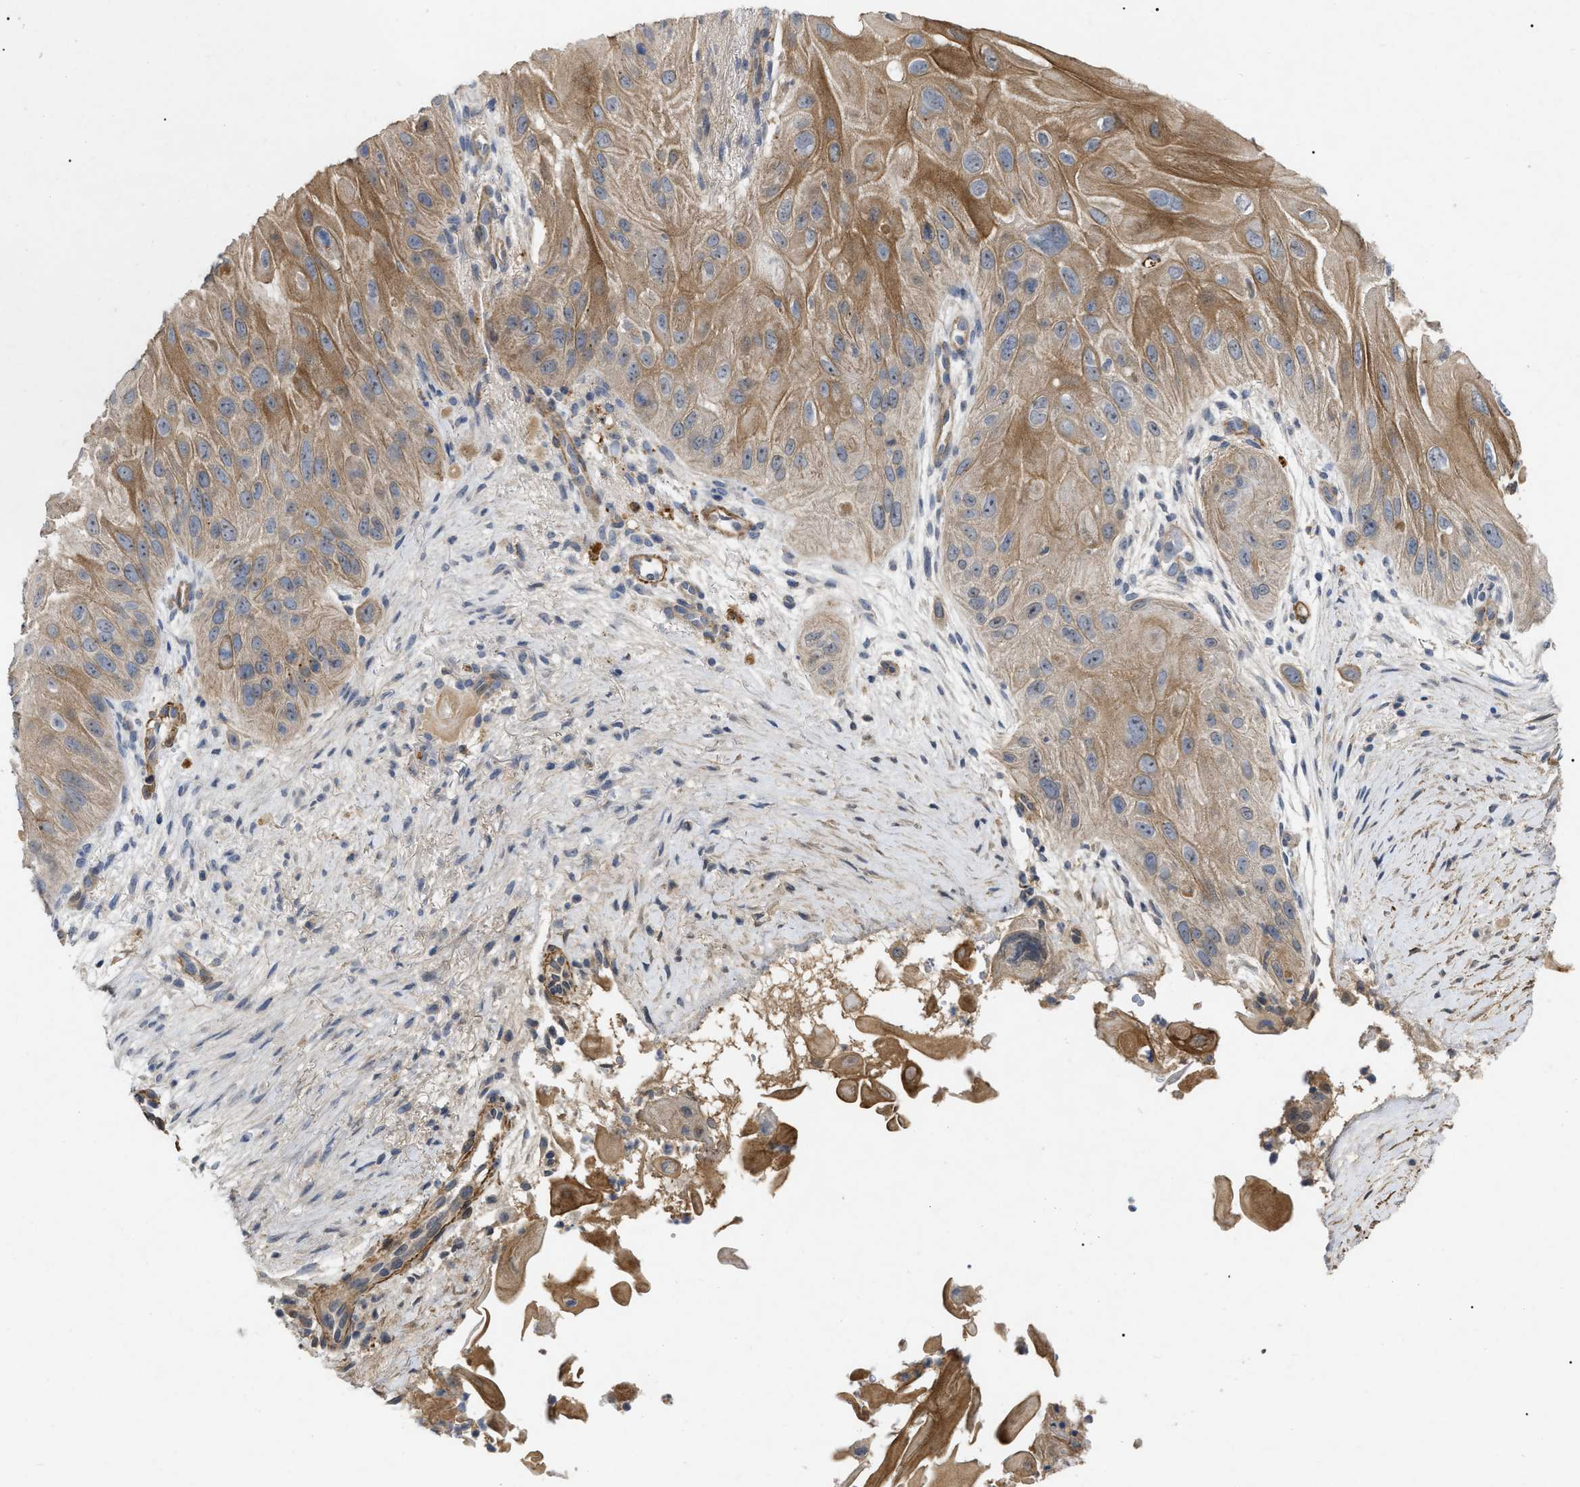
{"staining": {"intensity": "moderate", "quantity": ">75%", "location": "cytoplasmic/membranous"}, "tissue": "skin cancer", "cell_type": "Tumor cells", "image_type": "cancer", "snomed": [{"axis": "morphology", "description": "Squamous cell carcinoma, NOS"}, {"axis": "topography", "description": "Skin"}], "caption": "Protein expression analysis of human skin cancer reveals moderate cytoplasmic/membranous positivity in approximately >75% of tumor cells. (Brightfield microscopy of DAB IHC at high magnification).", "gene": "ST6GALNAC6", "patient": {"sex": "female", "age": 77}}